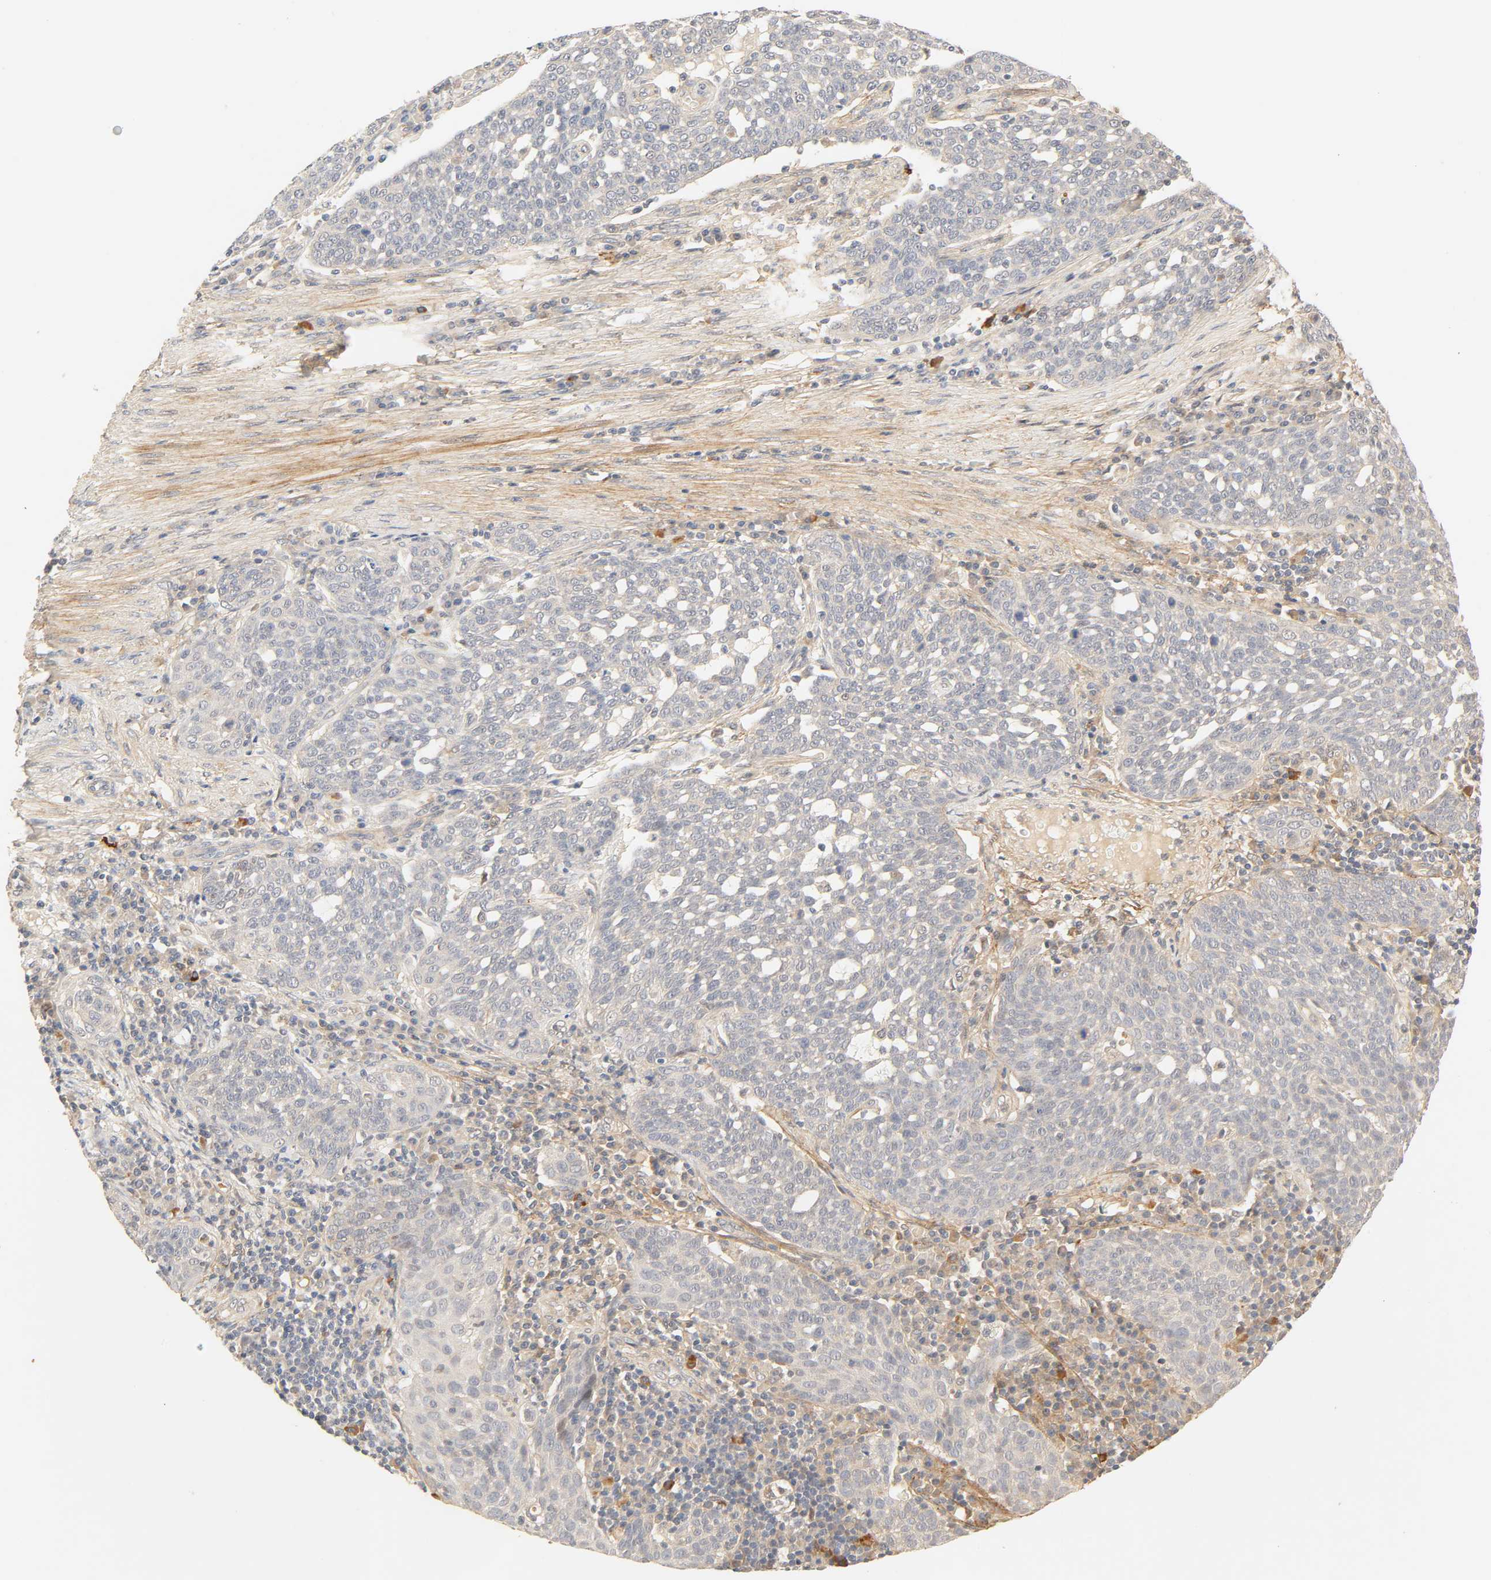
{"staining": {"intensity": "negative", "quantity": "none", "location": "none"}, "tissue": "cervical cancer", "cell_type": "Tumor cells", "image_type": "cancer", "snomed": [{"axis": "morphology", "description": "Squamous cell carcinoma, NOS"}, {"axis": "topography", "description": "Cervix"}], "caption": "This image is of cervical cancer (squamous cell carcinoma) stained with immunohistochemistry (IHC) to label a protein in brown with the nuclei are counter-stained blue. There is no positivity in tumor cells.", "gene": "CACNA1G", "patient": {"sex": "female", "age": 34}}